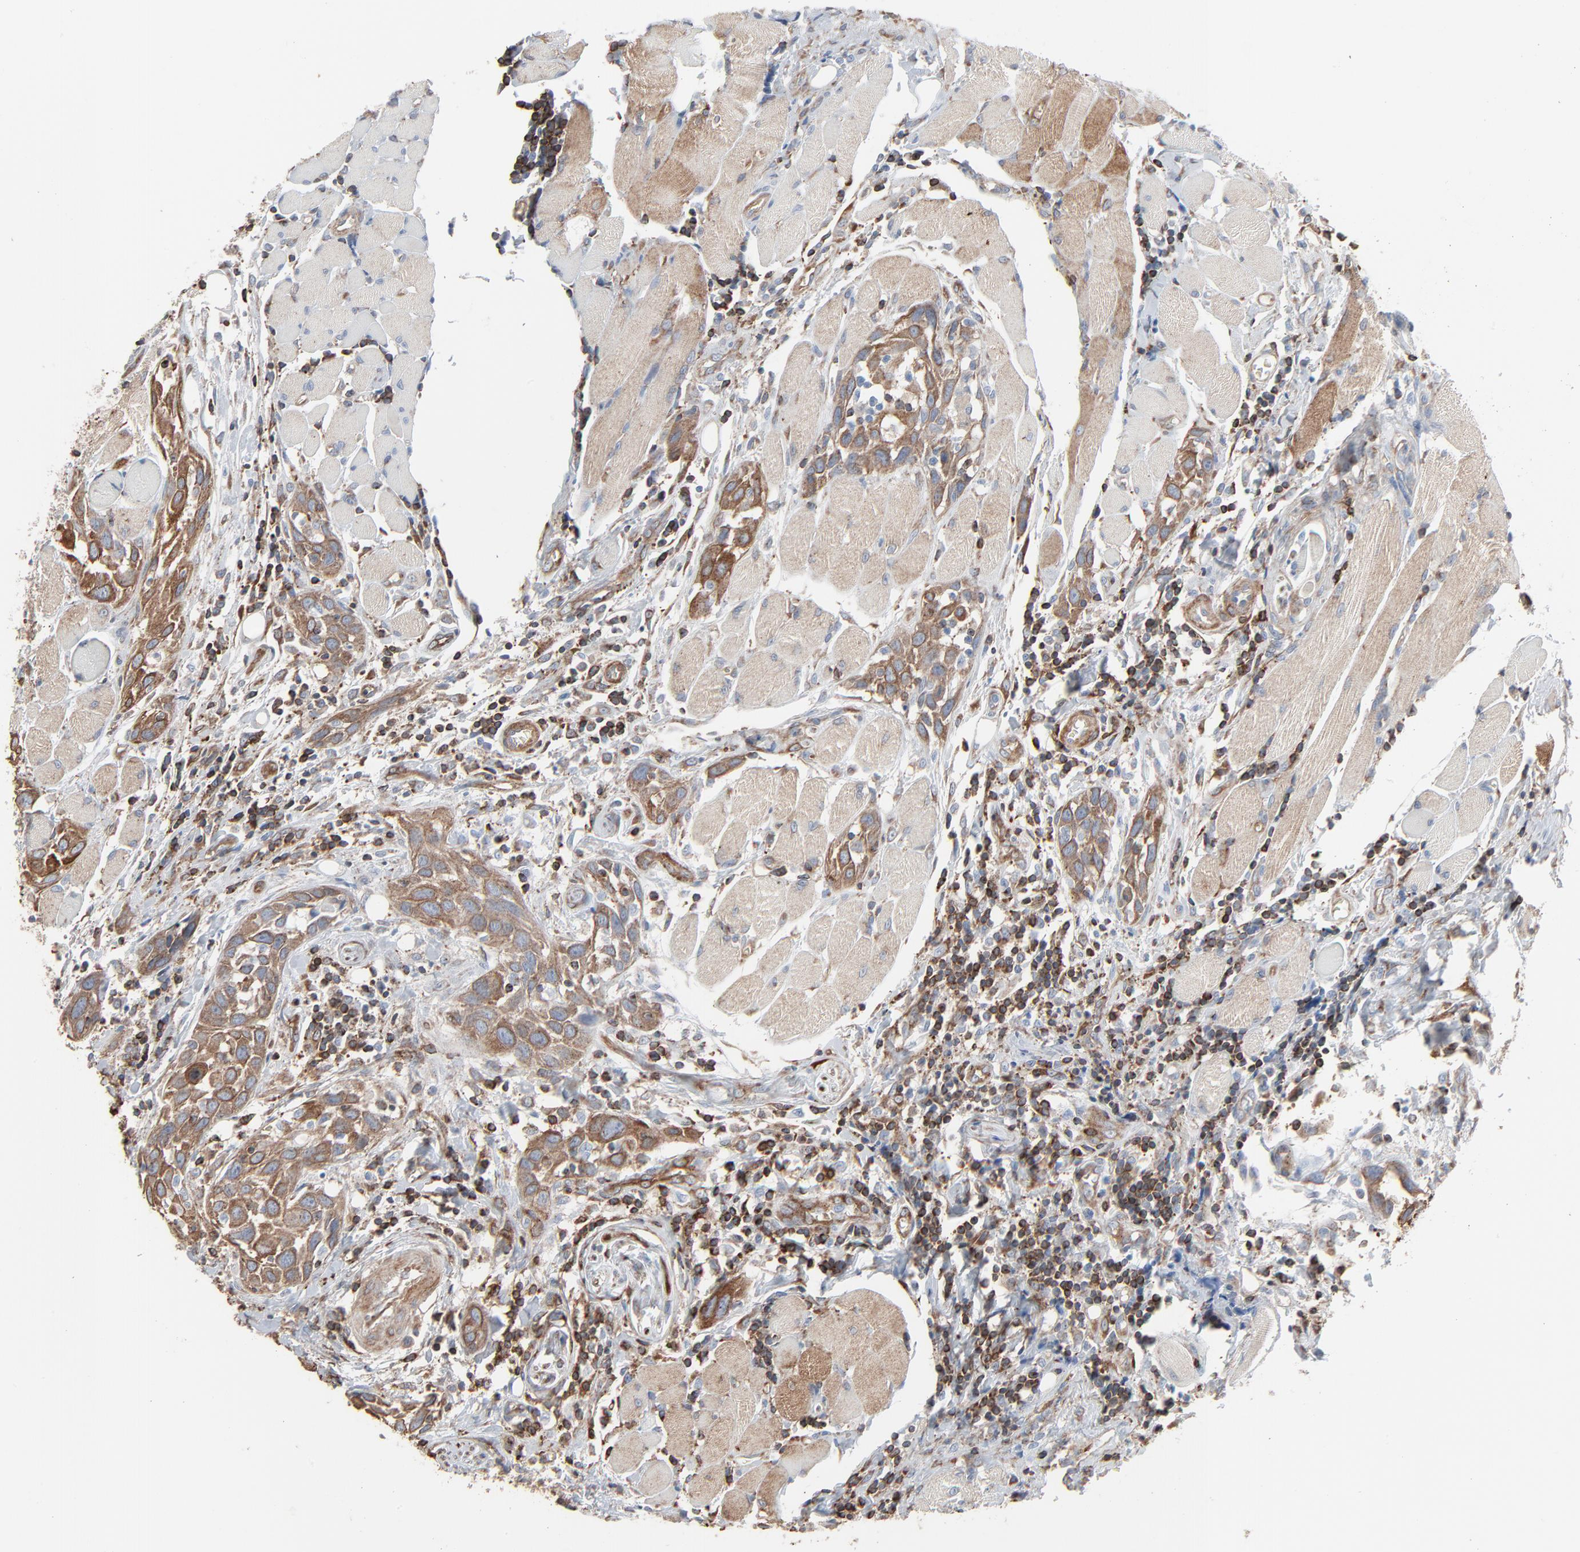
{"staining": {"intensity": "strong", "quantity": ">75%", "location": "cytoplasmic/membranous"}, "tissue": "head and neck cancer", "cell_type": "Tumor cells", "image_type": "cancer", "snomed": [{"axis": "morphology", "description": "Squamous cell carcinoma, NOS"}, {"axis": "topography", "description": "Oral tissue"}, {"axis": "topography", "description": "Head-Neck"}], "caption": "Strong cytoplasmic/membranous positivity for a protein is appreciated in about >75% of tumor cells of head and neck cancer using immunohistochemistry.", "gene": "OPTN", "patient": {"sex": "female", "age": 50}}